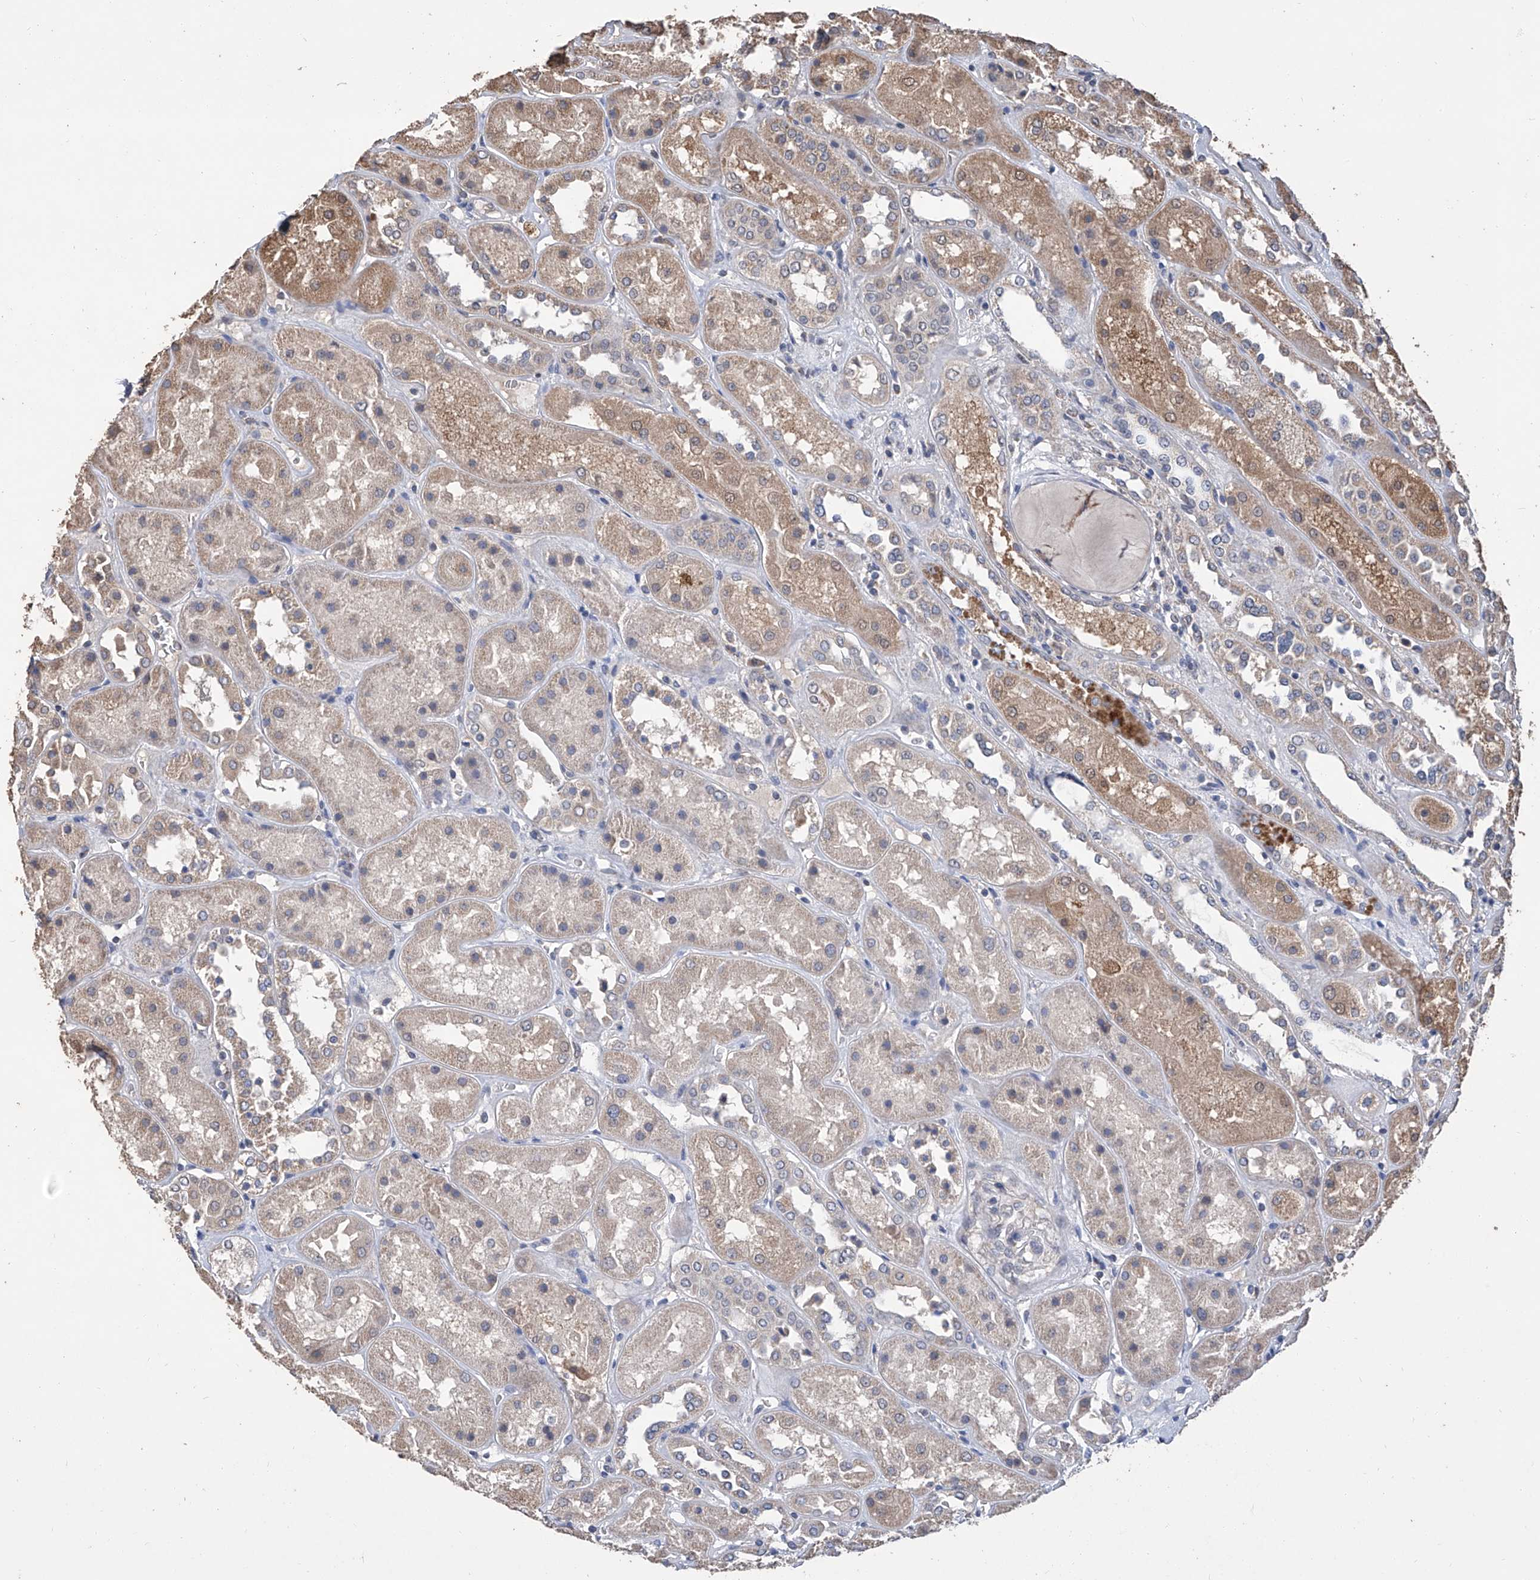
{"staining": {"intensity": "negative", "quantity": "none", "location": "none"}, "tissue": "kidney", "cell_type": "Cells in glomeruli", "image_type": "normal", "snomed": [{"axis": "morphology", "description": "Normal tissue, NOS"}, {"axis": "topography", "description": "Kidney"}], "caption": "An image of human kidney is negative for staining in cells in glomeruli. (Immunohistochemistry, brightfield microscopy, high magnification).", "gene": "GPT", "patient": {"sex": "male", "age": 70}}